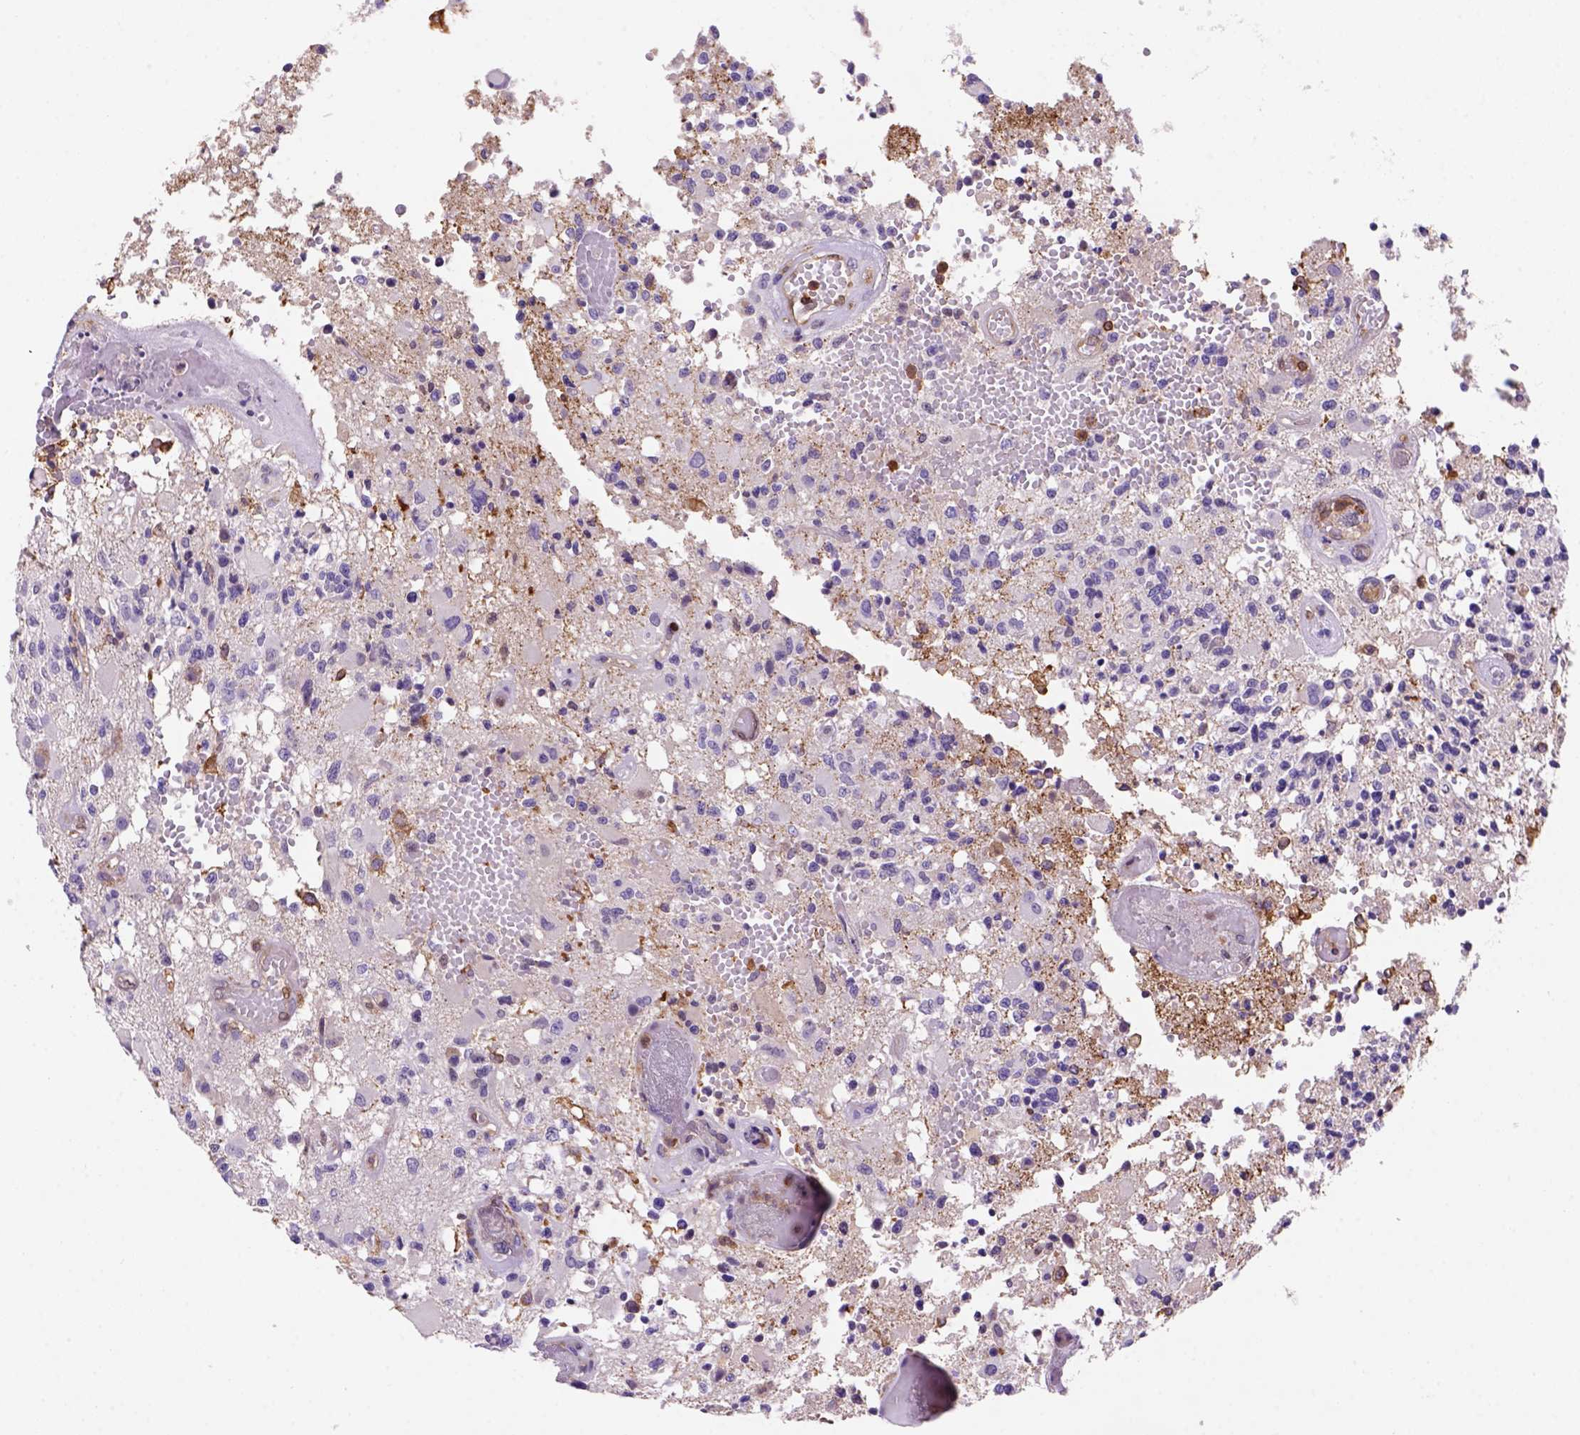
{"staining": {"intensity": "negative", "quantity": "none", "location": "none"}, "tissue": "glioma", "cell_type": "Tumor cells", "image_type": "cancer", "snomed": [{"axis": "morphology", "description": "Glioma, malignant, High grade"}, {"axis": "topography", "description": "Brain"}], "caption": "This histopathology image is of glioma stained with immunohistochemistry (IHC) to label a protein in brown with the nuclei are counter-stained blue. There is no staining in tumor cells.", "gene": "INPP5D", "patient": {"sex": "female", "age": 63}}